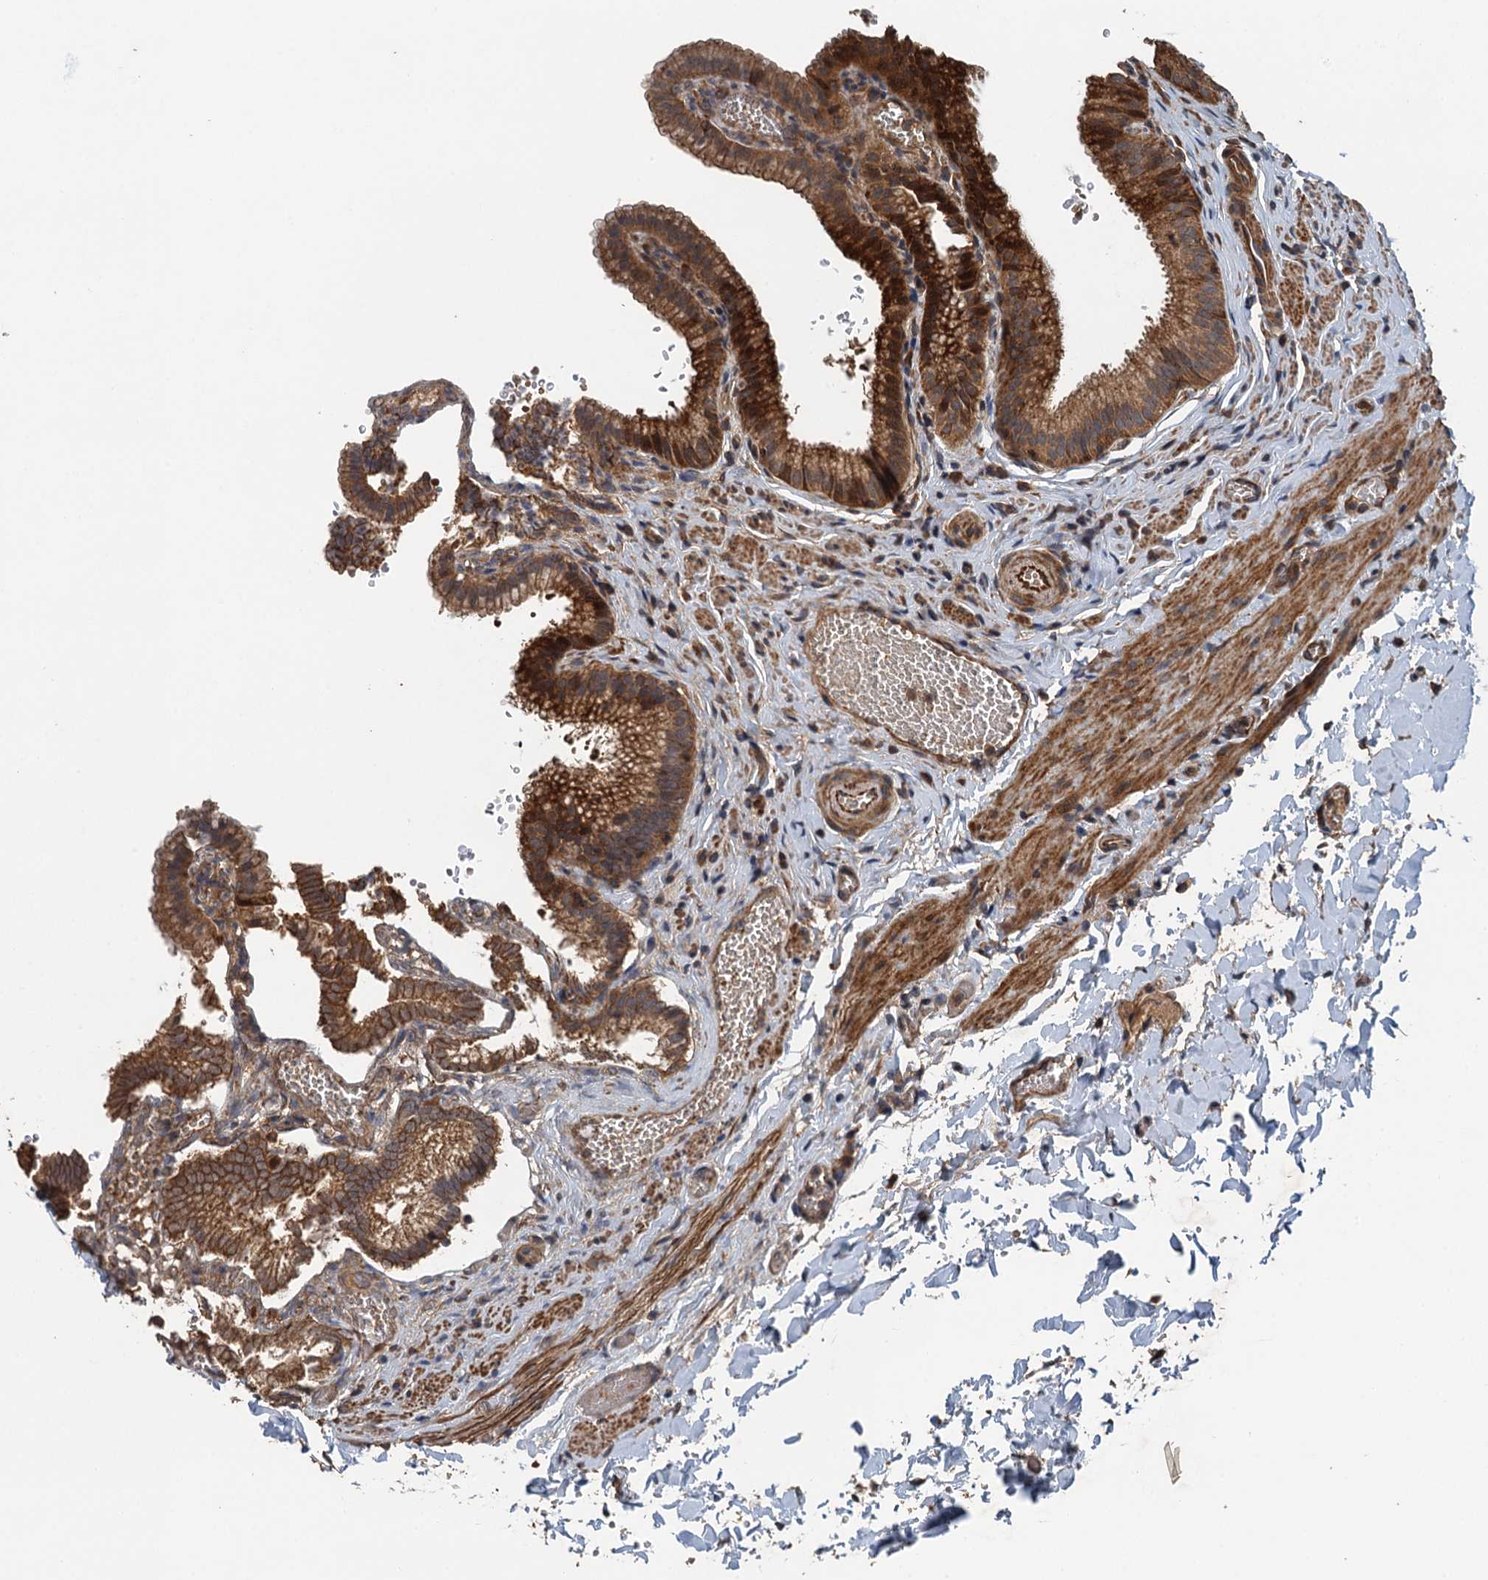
{"staining": {"intensity": "strong", "quantity": ">75%", "location": "cytoplasmic/membranous"}, "tissue": "gallbladder", "cell_type": "Glandular cells", "image_type": "normal", "snomed": [{"axis": "morphology", "description": "Normal tissue, NOS"}, {"axis": "topography", "description": "Gallbladder"}], "caption": "Immunohistochemical staining of normal gallbladder reveals >75% levels of strong cytoplasmic/membranous protein staining in about >75% of glandular cells. Using DAB (brown) and hematoxylin (blue) stains, captured at high magnification using brightfield microscopy.", "gene": "BORCS5", "patient": {"sex": "male", "age": 38}}